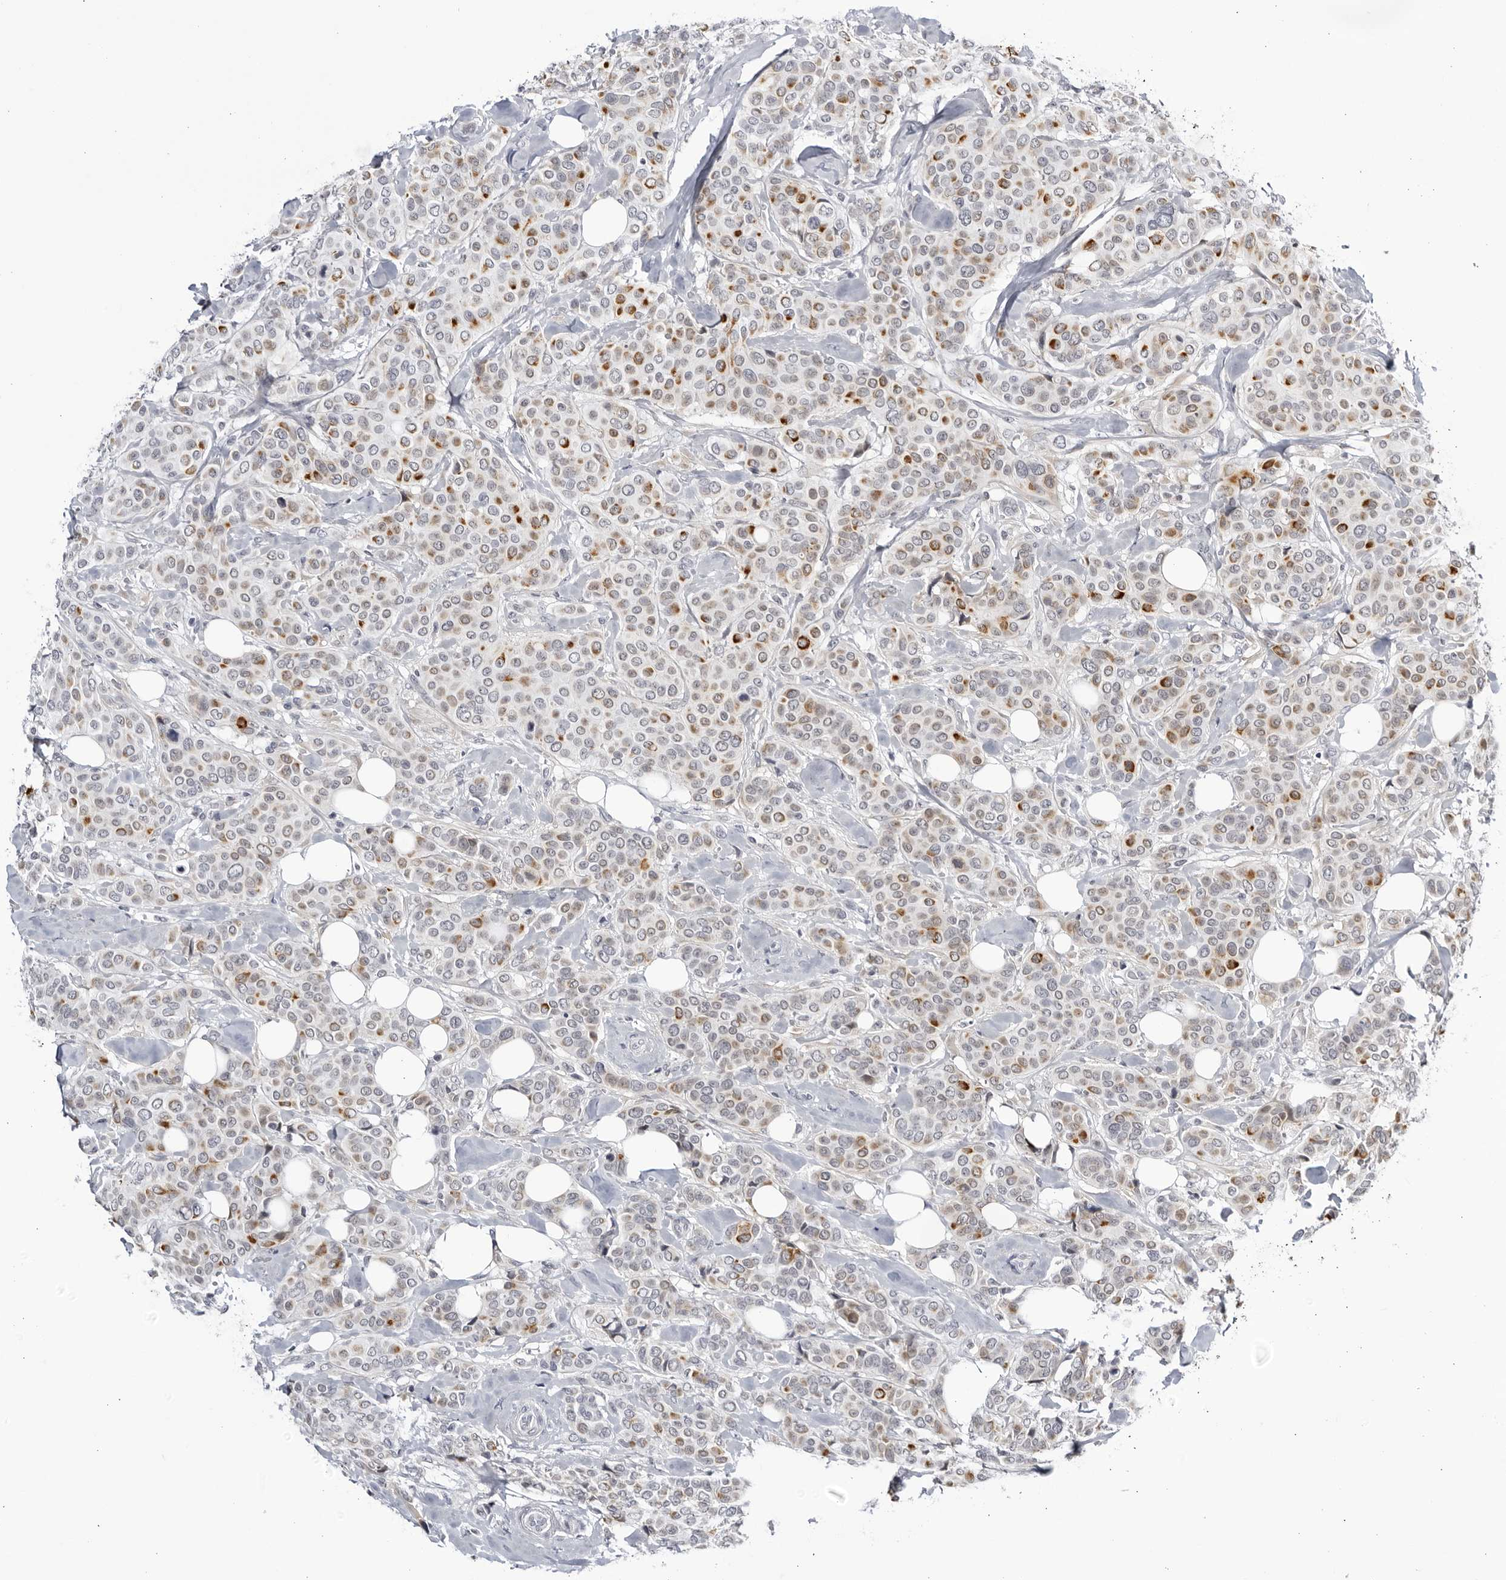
{"staining": {"intensity": "moderate", "quantity": "25%-75%", "location": "cytoplasmic/membranous"}, "tissue": "breast cancer", "cell_type": "Tumor cells", "image_type": "cancer", "snomed": [{"axis": "morphology", "description": "Lobular carcinoma"}, {"axis": "topography", "description": "Breast"}], "caption": "Breast lobular carcinoma tissue reveals moderate cytoplasmic/membranous staining in about 25%-75% of tumor cells", "gene": "CNBD1", "patient": {"sex": "female", "age": 51}}